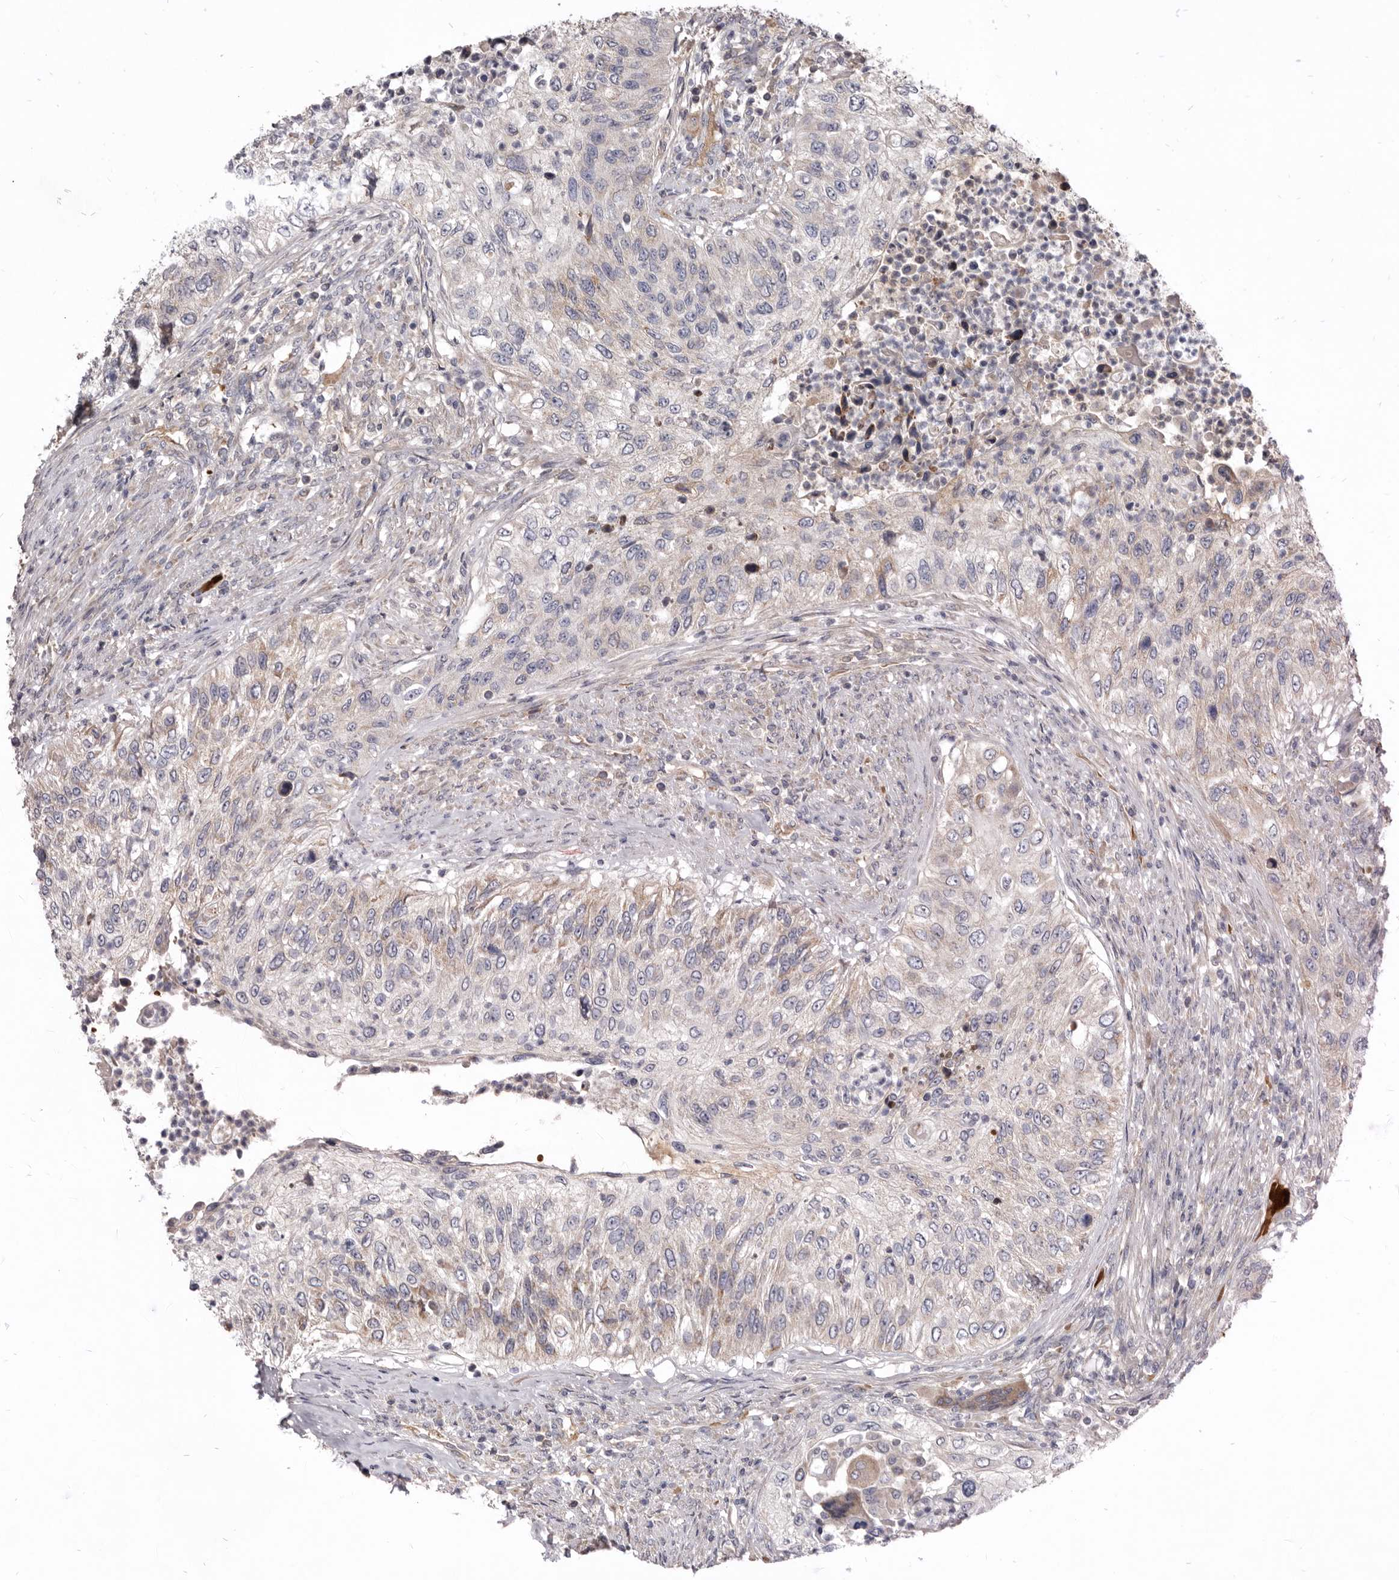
{"staining": {"intensity": "weak", "quantity": "<25%", "location": "cytoplasmic/membranous"}, "tissue": "urothelial cancer", "cell_type": "Tumor cells", "image_type": "cancer", "snomed": [{"axis": "morphology", "description": "Urothelial carcinoma, High grade"}, {"axis": "topography", "description": "Urinary bladder"}], "caption": "Micrograph shows no protein staining in tumor cells of urothelial cancer tissue.", "gene": "NENF", "patient": {"sex": "female", "age": 60}}